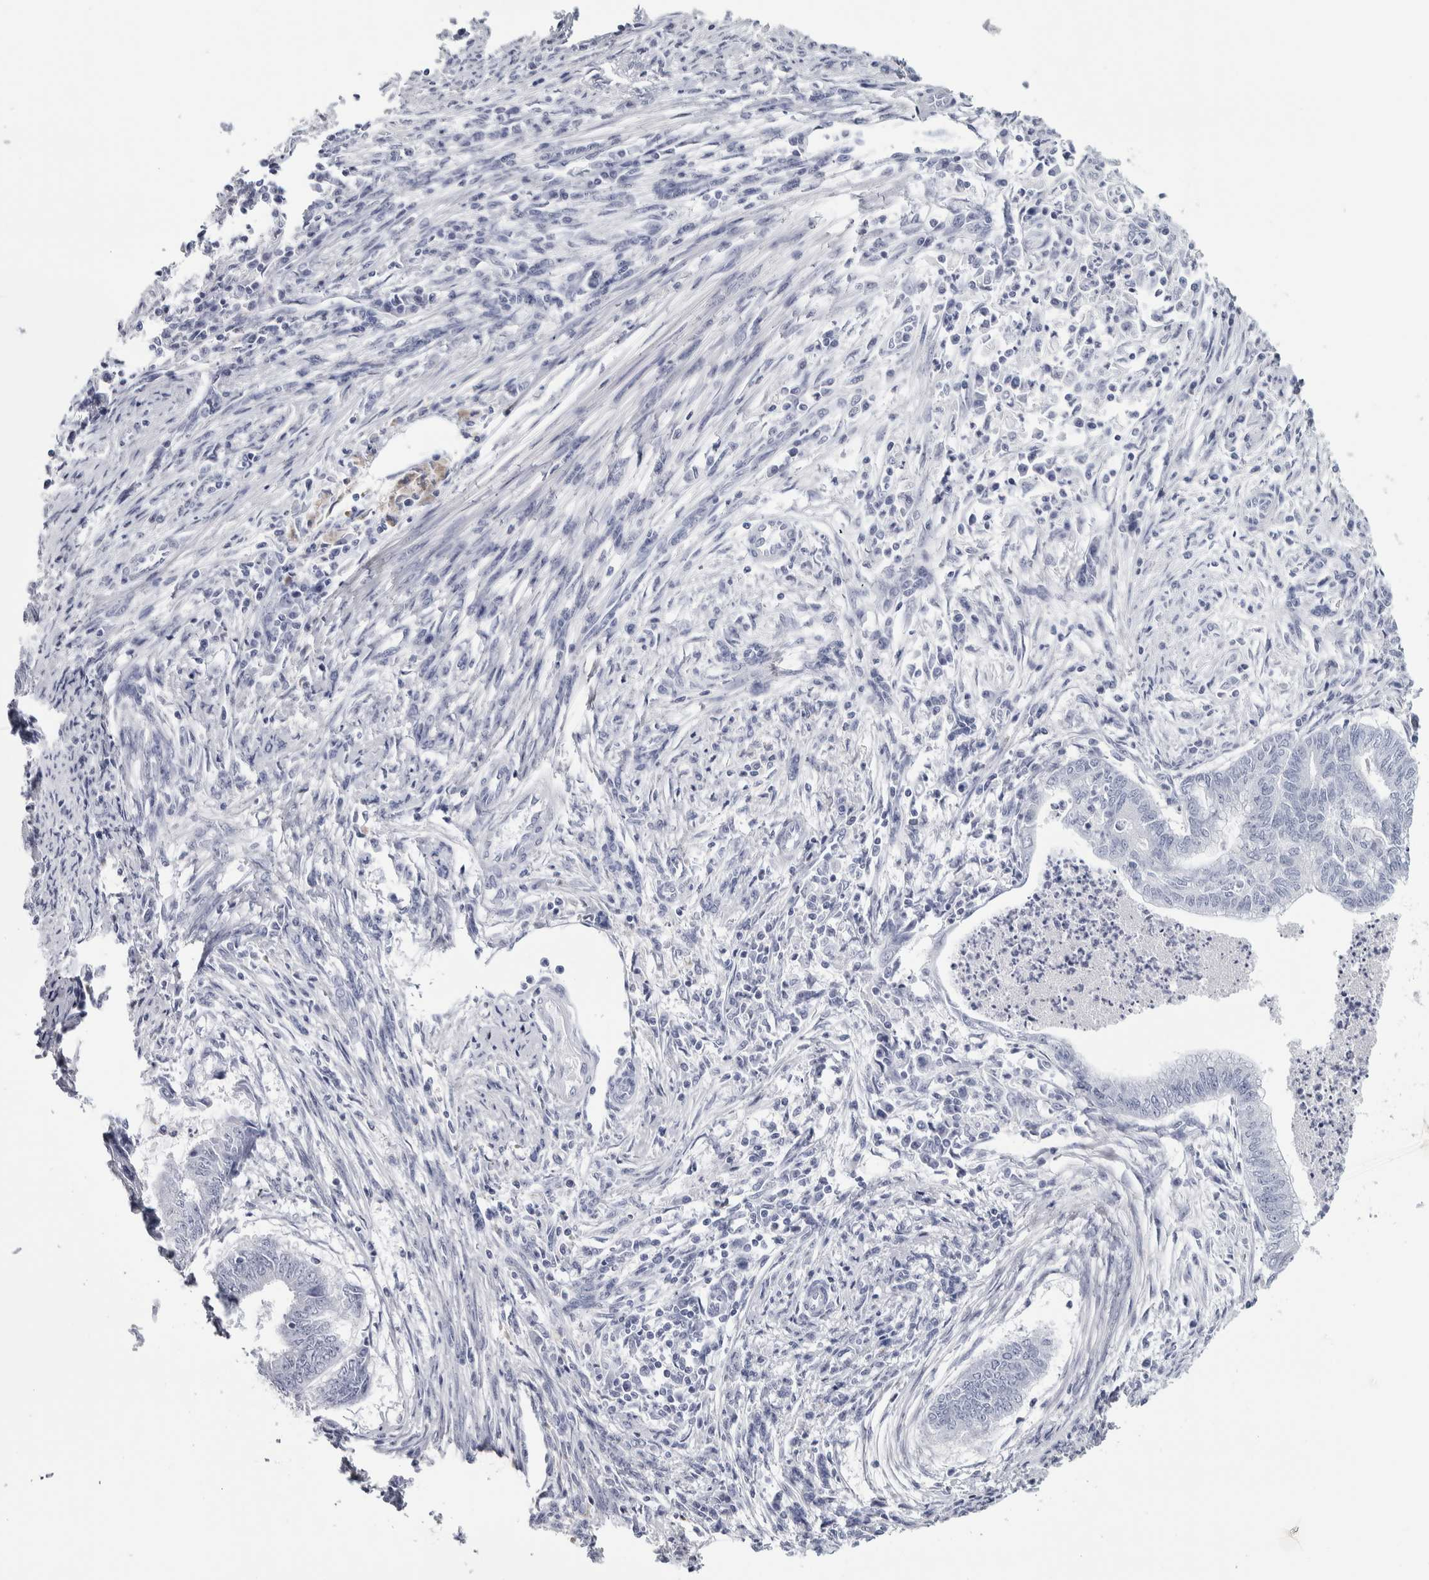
{"staining": {"intensity": "negative", "quantity": "none", "location": "none"}, "tissue": "endometrial cancer", "cell_type": "Tumor cells", "image_type": "cancer", "snomed": [{"axis": "morphology", "description": "Polyp, NOS"}, {"axis": "morphology", "description": "Adenocarcinoma, NOS"}, {"axis": "morphology", "description": "Adenoma, NOS"}, {"axis": "topography", "description": "Endometrium"}], "caption": "Histopathology image shows no protein positivity in tumor cells of adenoma (endometrial) tissue. (Brightfield microscopy of DAB (3,3'-diaminobenzidine) immunohistochemistry (IHC) at high magnification).", "gene": "NECAB1", "patient": {"sex": "female", "age": 79}}